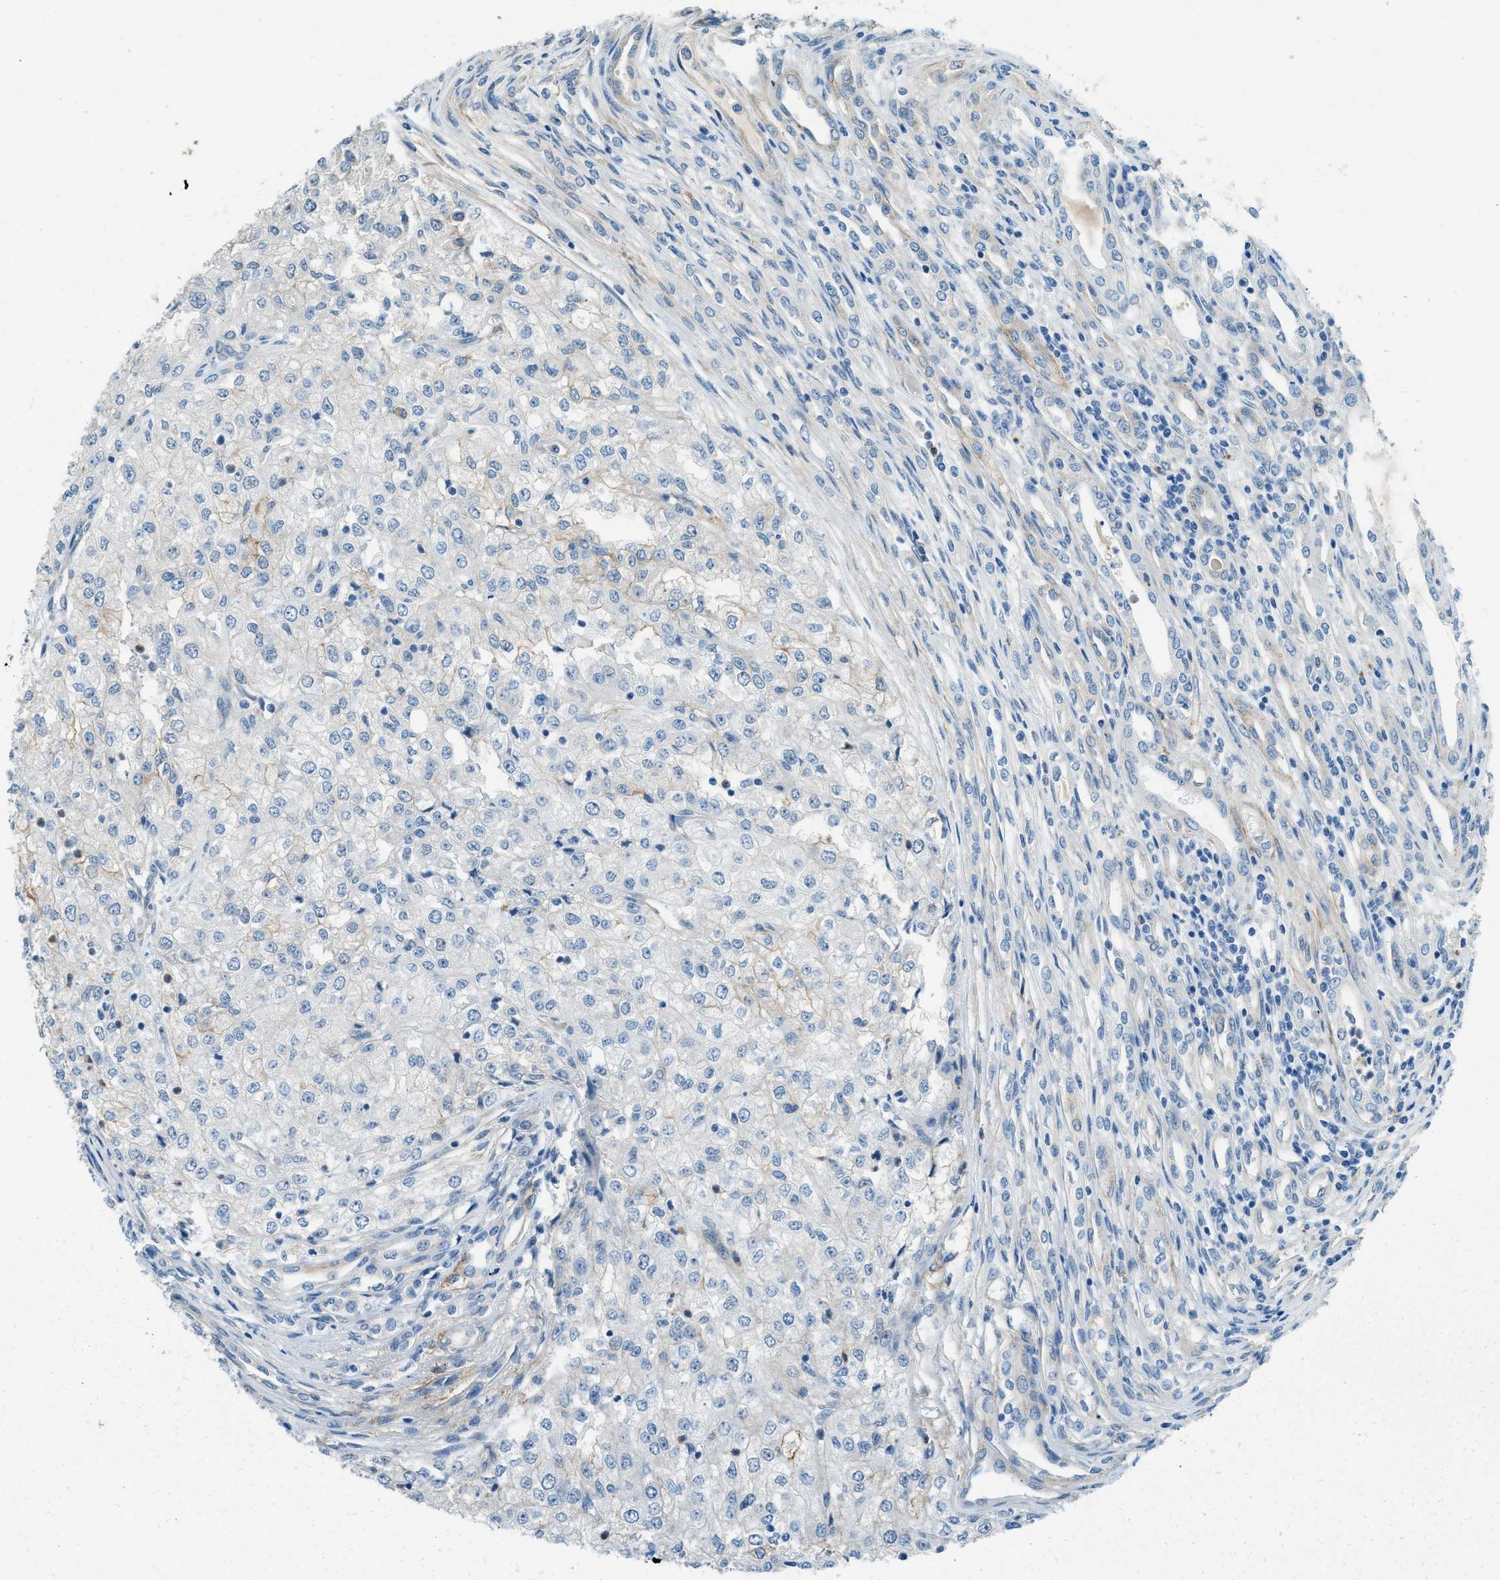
{"staining": {"intensity": "negative", "quantity": "none", "location": "none"}, "tissue": "renal cancer", "cell_type": "Tumor cells", "image_type": "cancer", "snomed": [{"axis": "morphology", "description": "Adenocarcinoma, NOS"}, {"axis": "topography", "description": "Kidney"}], "caption": "Immunohistochemistry (IHC) of adenocarcinoma (renal) exhibits no expression in tumor cells. (DAB (3,3'-diaminobenzidine) IHC visualized using brightfield microscopy, high magnification).", "gene": "ZNF367", "patient": {"sex": "female", "age": 54}}